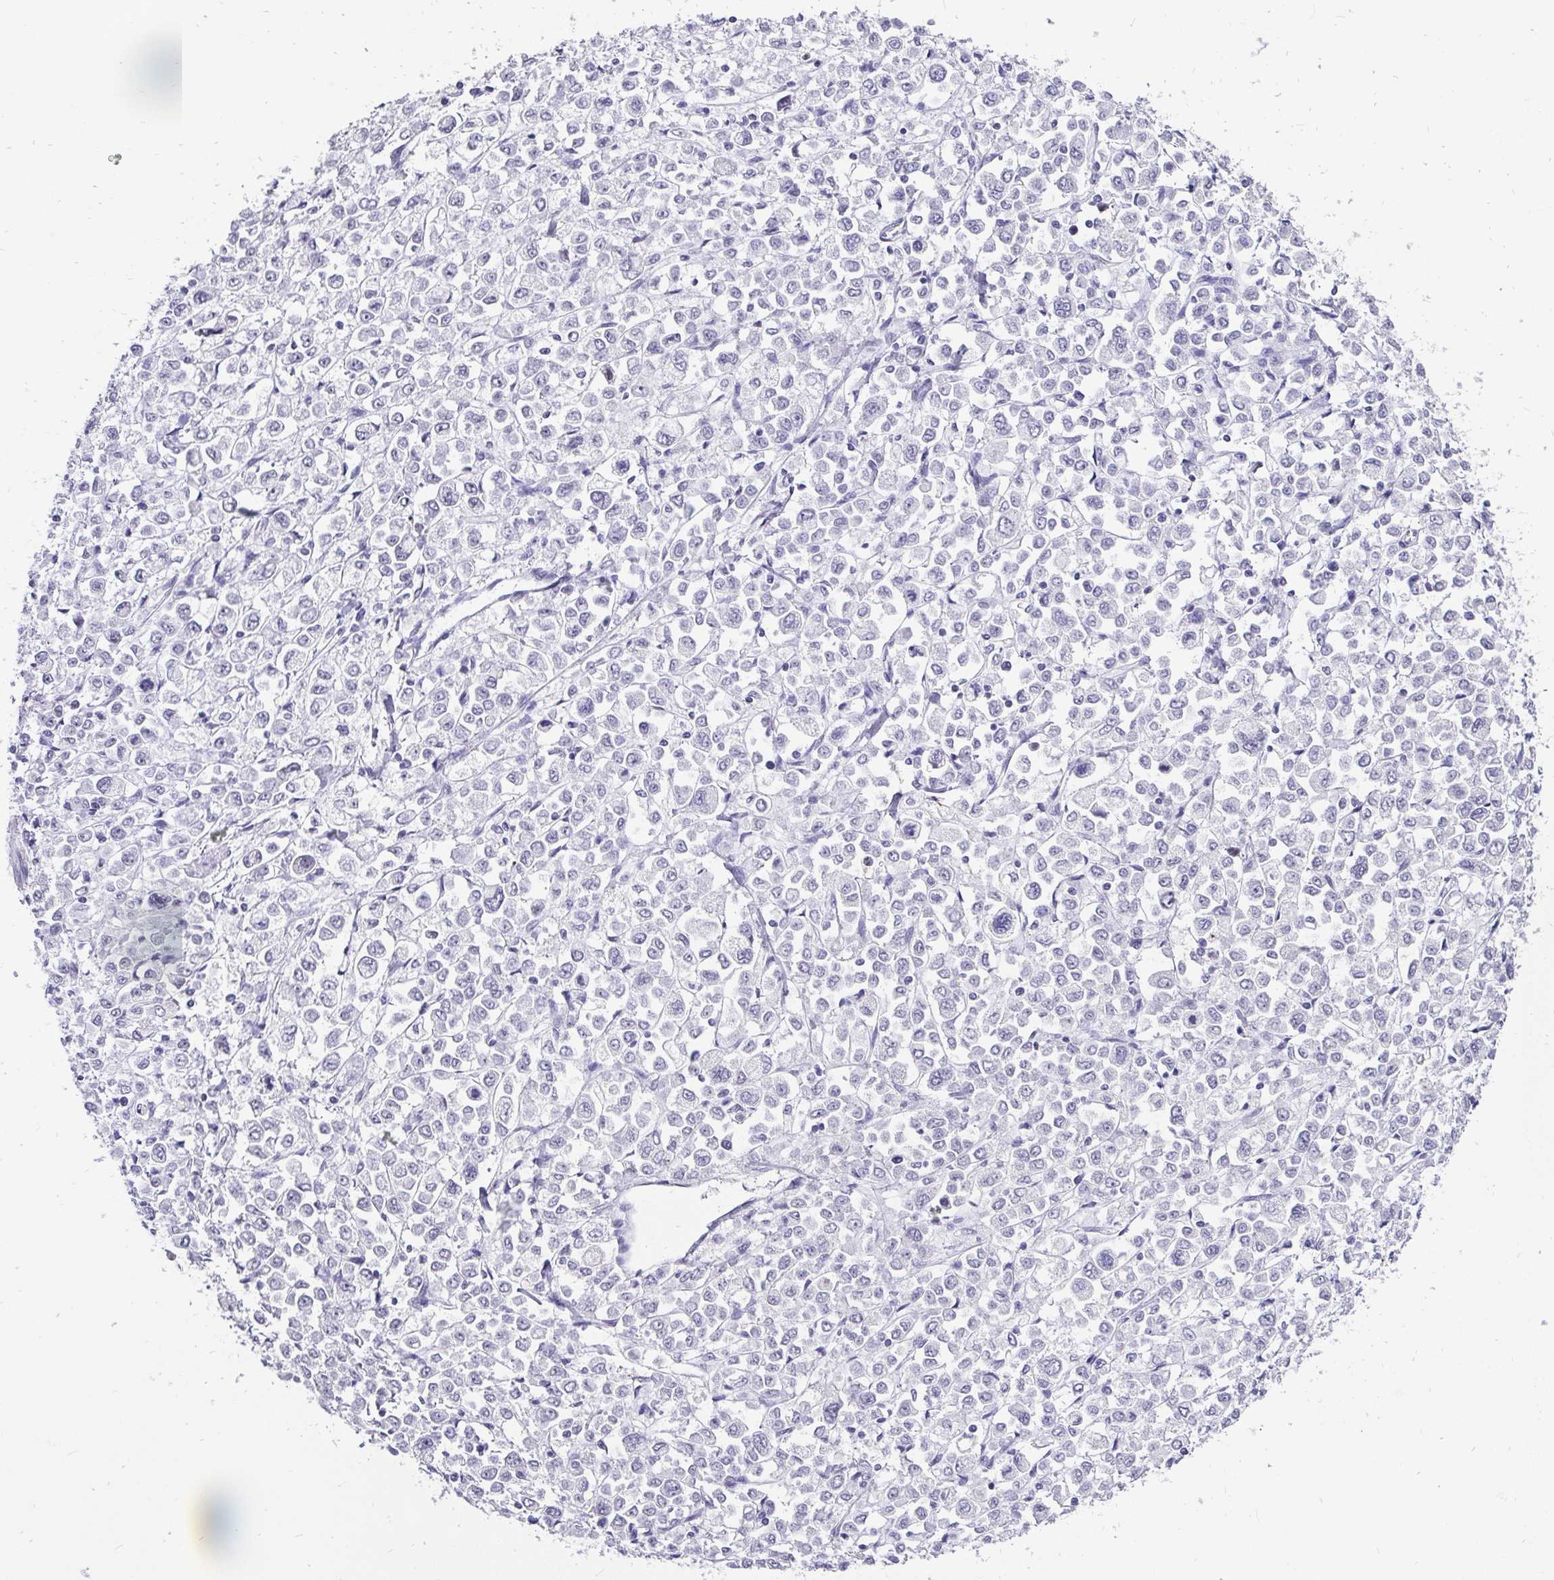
{"staining": {"intensity": "negative", "quantity": "none", "location": "none"}, "tissue": "stomach cancer", "cell_type": "Tumor cells", "image_type": "cancer", "snomed": [{"axis": "morphology", "description": "Adenocarcinoma, NOS"}, {"axis": "topography", "description": "Stomach, upper"}], "caption": "Stomach cancer stained for a protein using IHC displays no positivity tumor cells.", "gene": "ZNF860", "patient": {"sex": "male", "age": 70}}